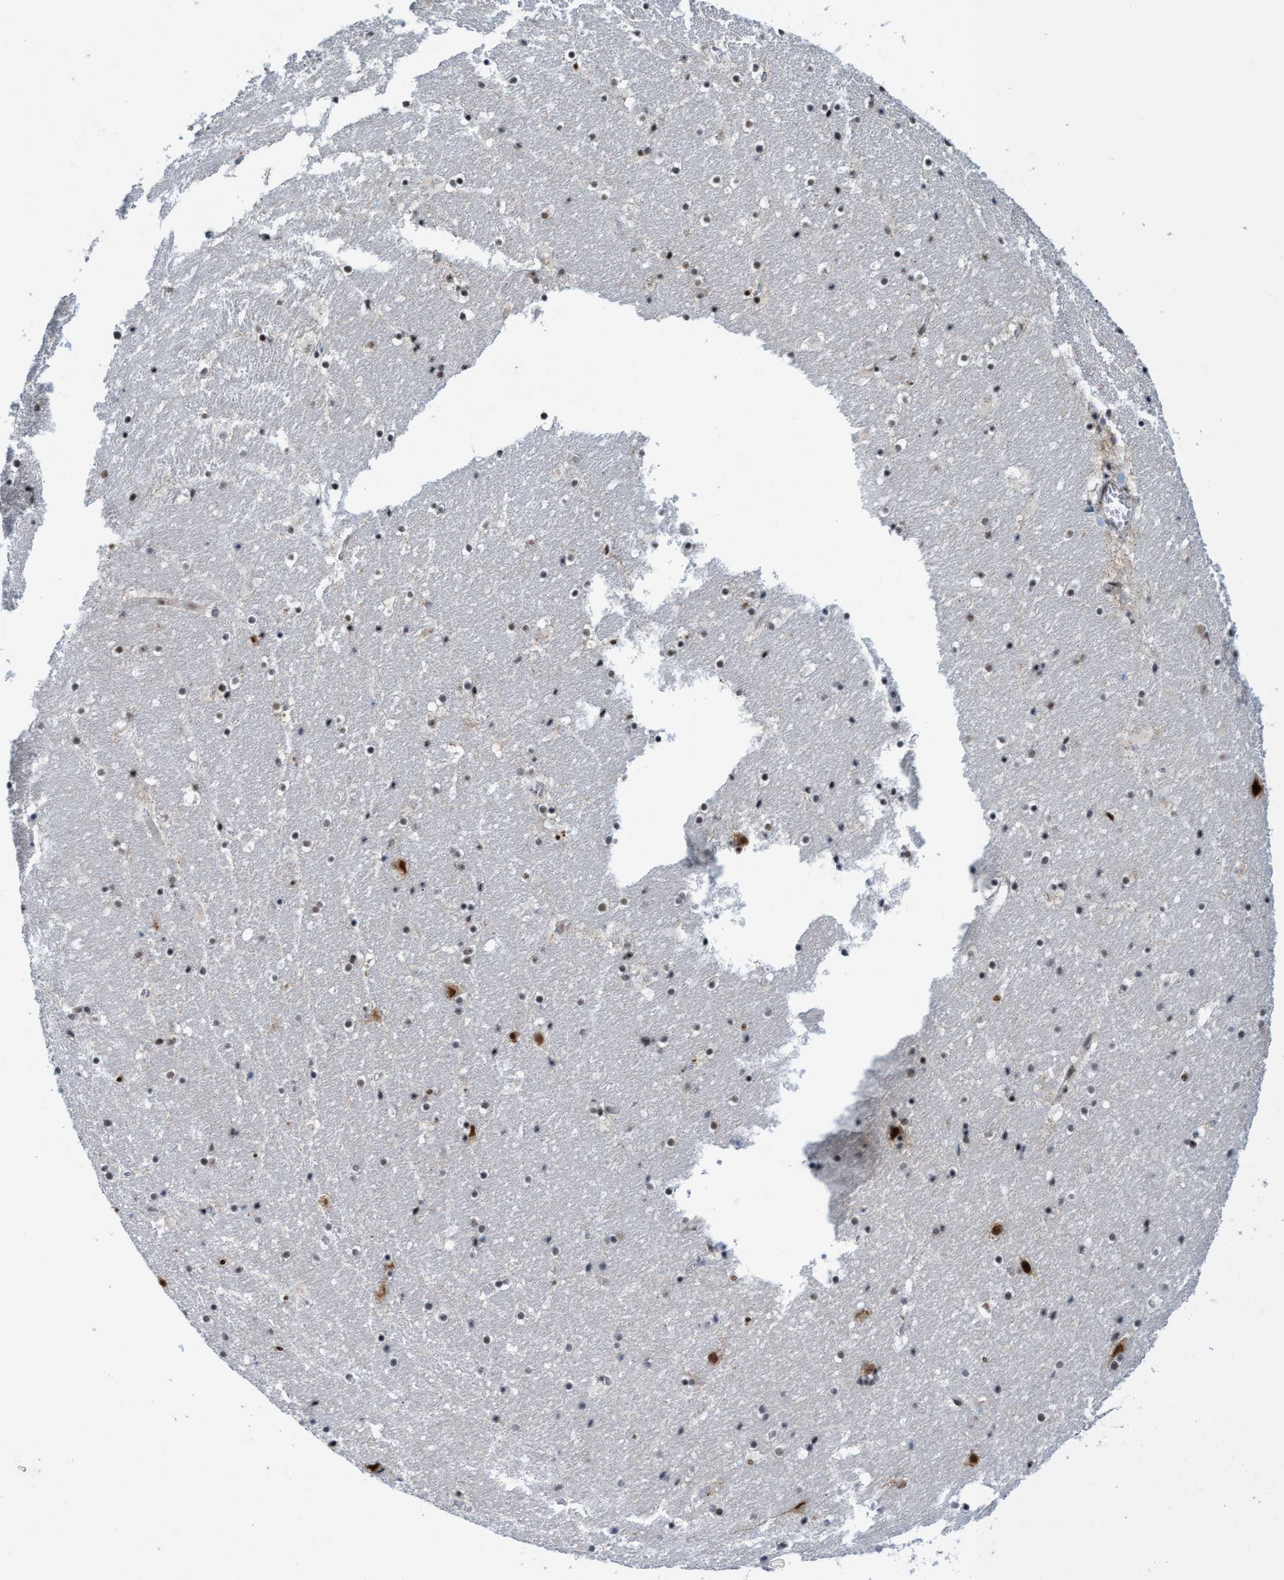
{"staining": {"intensity": "moderate", "quantity": "25%-75%", "location": "nuclear"}, "tissue": "hippocampus", "cell_type": "Glial cells", "image_type": "normal", "snomed": [{"axis": "morphology", "description": "Normal tissue, NOS"}, {"axis": "topography", "description": "Hippocampus"}], "caption": "Hippocampus stained with DAB (3,3'-diaminobenzidine) immunohistochemistry exhibits medium levels of moderate nuclear staining in about 25%-75% of glial cells. Nuclei are stained in blue.", "gene": "GLT6D1", "patient": {"sex": "male", "age": 45}}